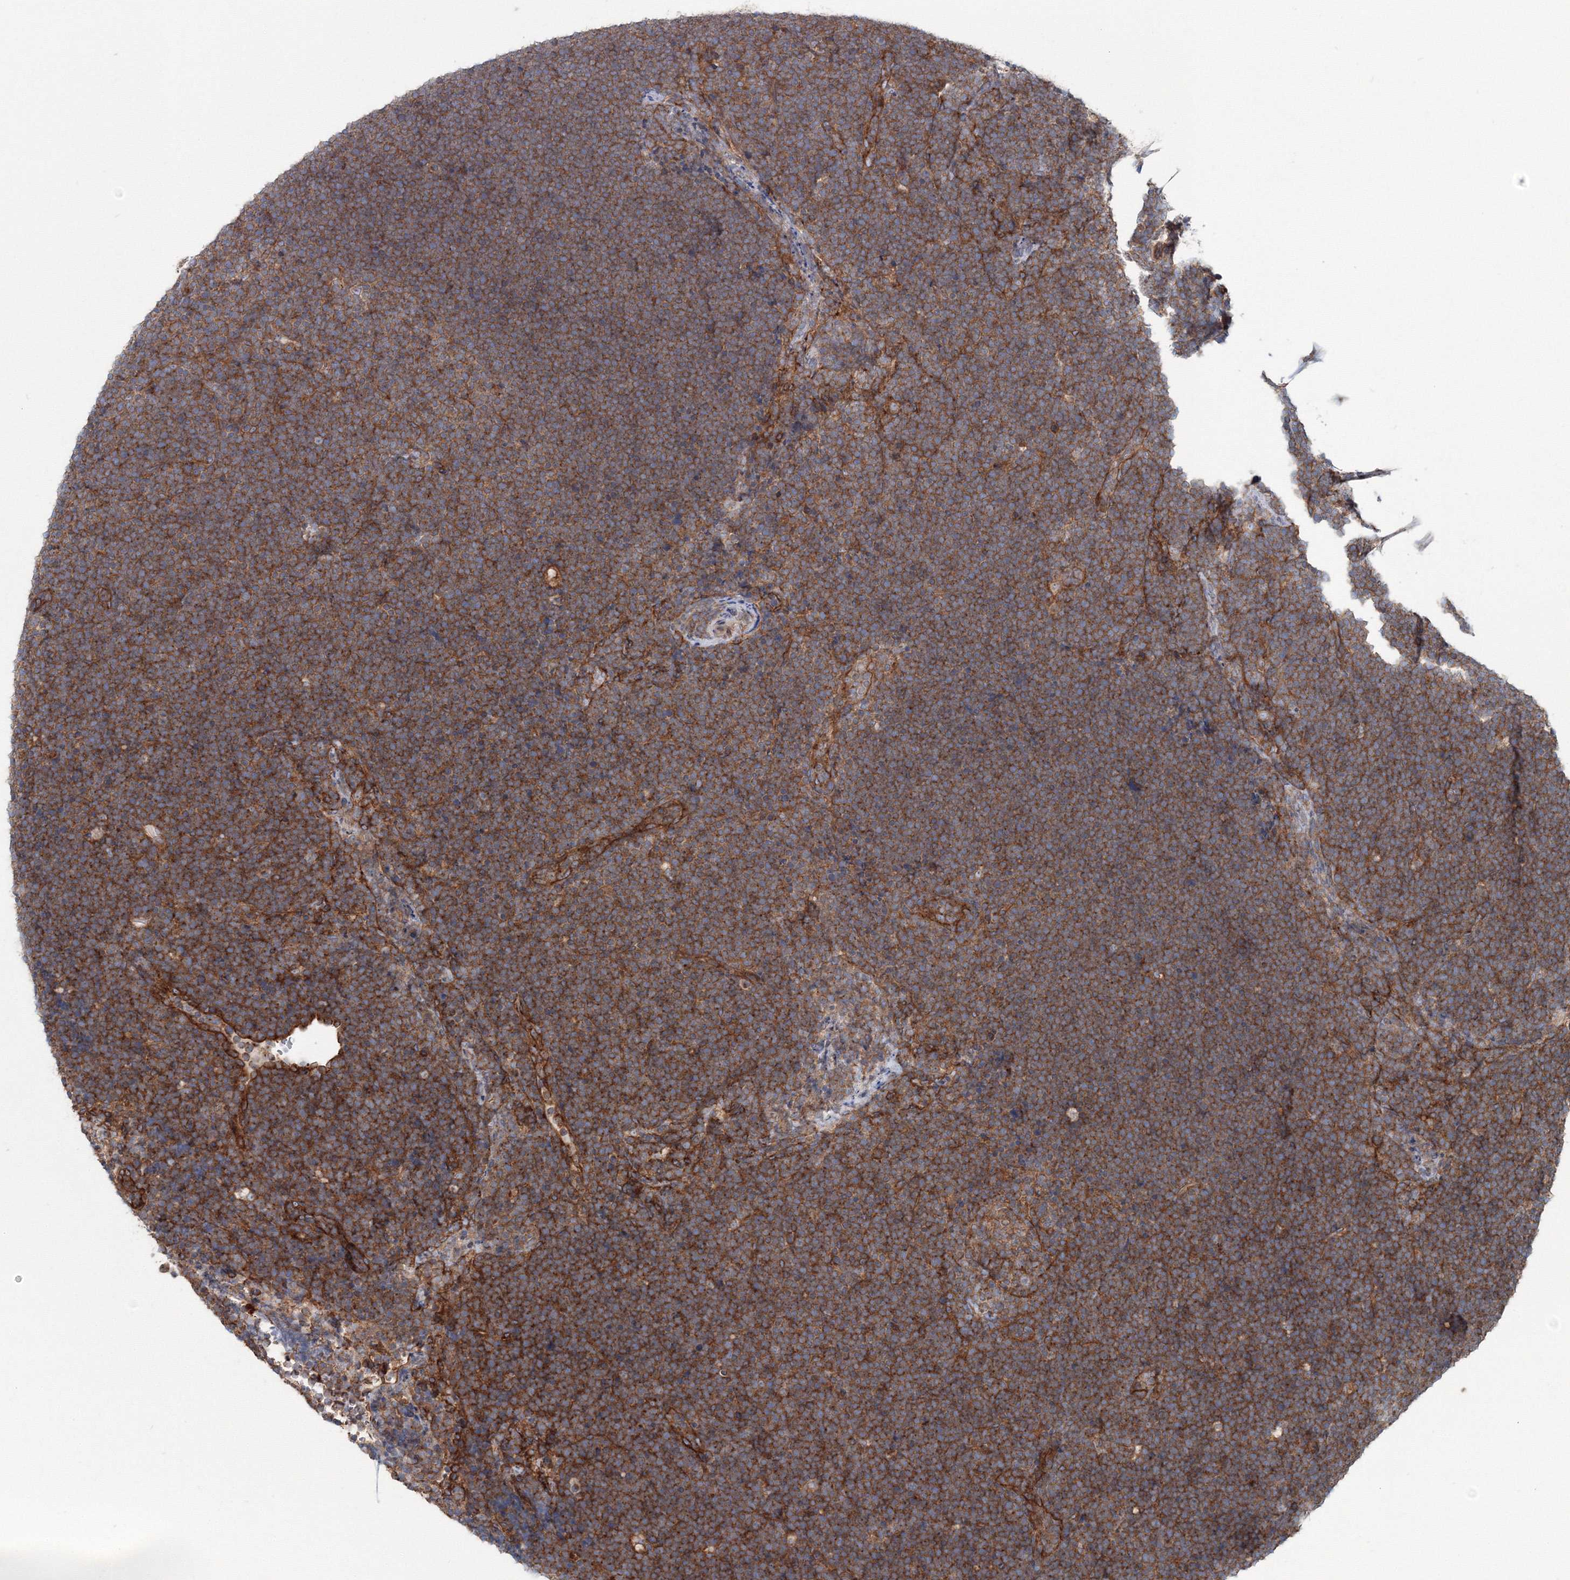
{"staining": {"intensity": "moderate", "quantity": ">75%", "location": "cytoplasmic/membranous"}, "tissue": "lymphoma", "cell_type": "Tumor cells", "image_type": "cancer", "snomed": [{"axis": "morphology", "description": "Malignant lymphoma, non-Hodgkin's type, High grade"}, {"axis": "topography", "description": "Lymph node"}], "caption": "Immunohistochemical staining of human lymphoma demonstrates medium levels of moderate cytoplasmic/membranous expression in about >75% of tumor cells.", "gene": "EXOC1", "patient": {"sex": "male", "age": 13}}